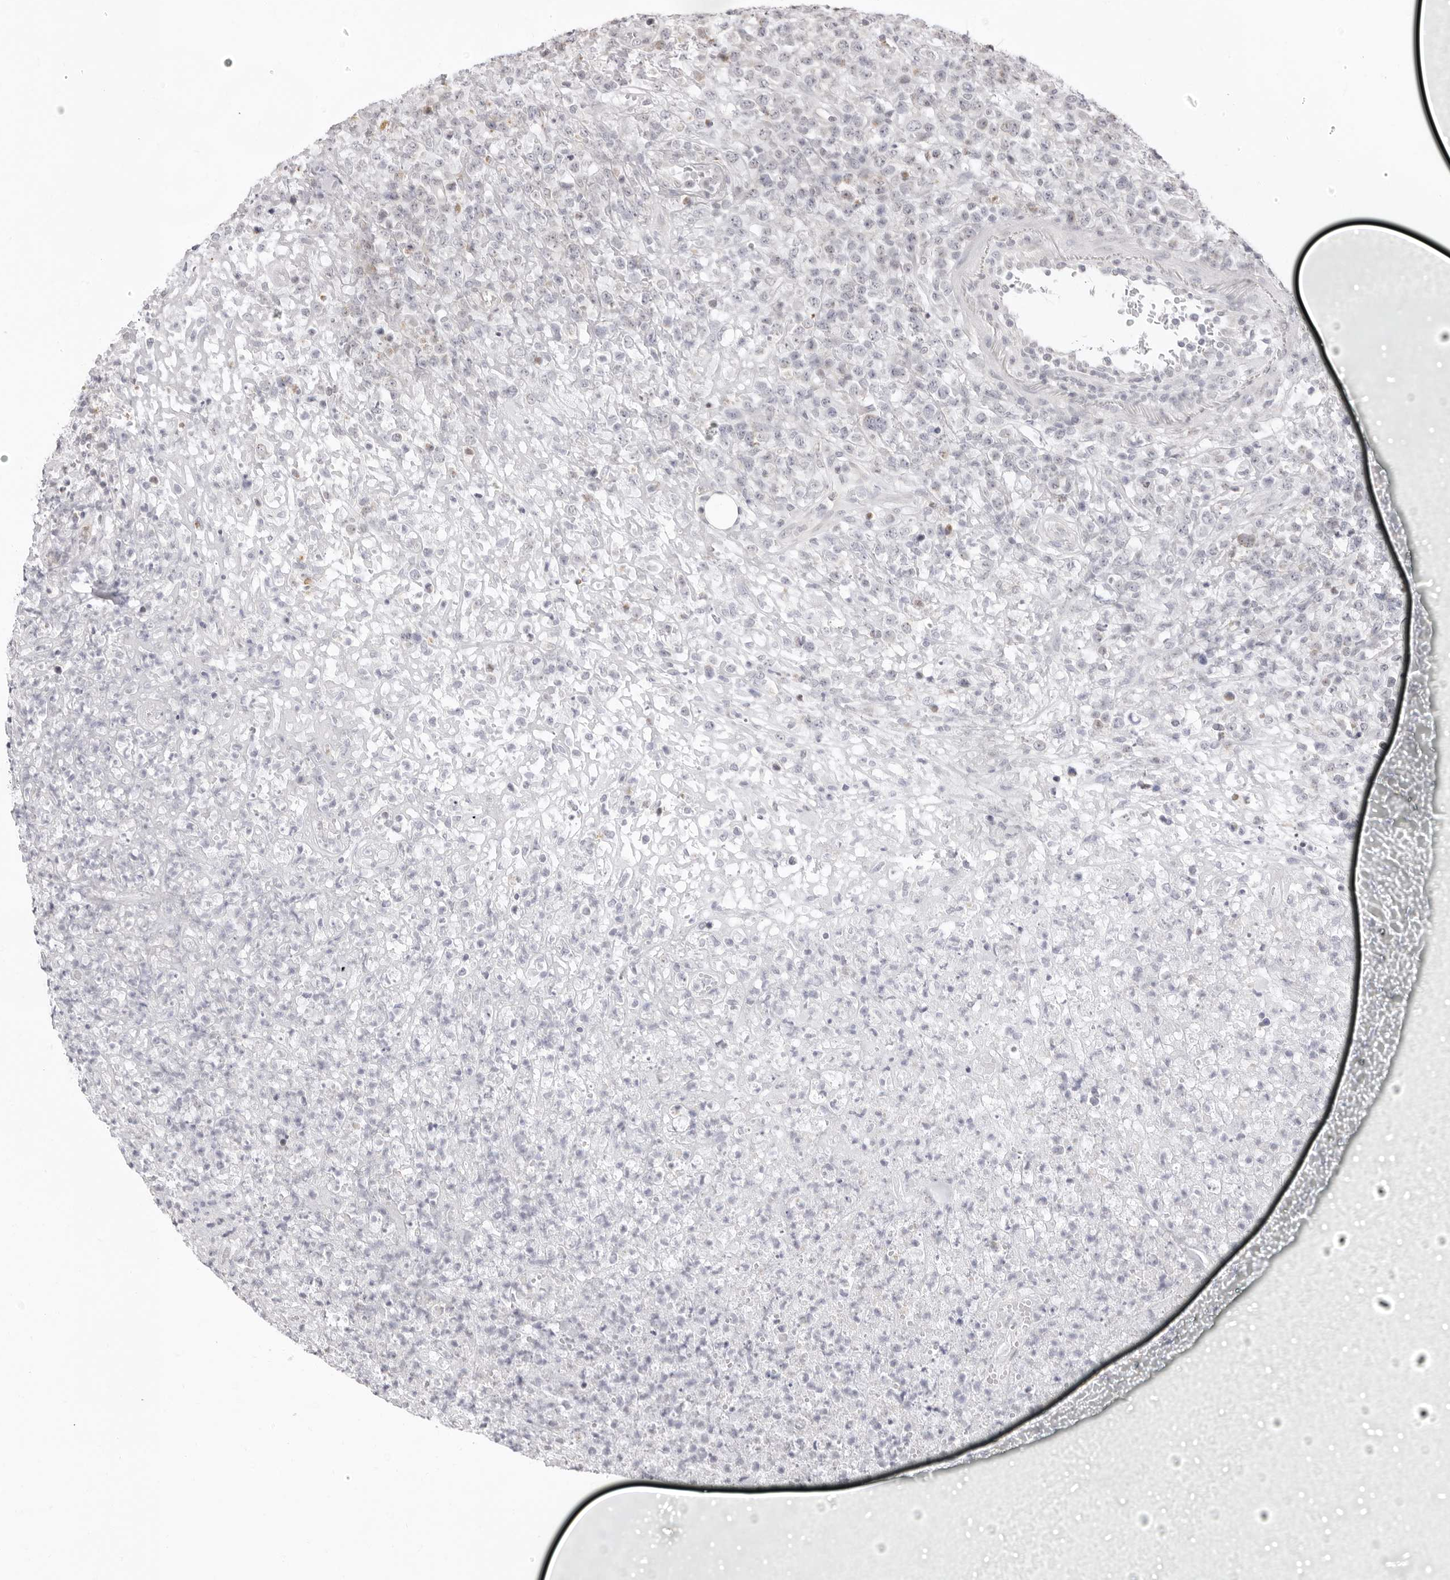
{"staining": {"intensity": "negative", "quantity": "none", "location": "none"}, "tissue": "lymphoma", "cell_type": "Tumor cells", "image_type": "cancer", "snomed": [{"axis": "morphology", "description": "Malignant lymphoma, non-Hodgkin's type, High grade"}, {"axis": "topography", "description": "Colon"}], "caption": "High magnification brightfield microscopy of lymphoma stained with DAB (brown) and counterstained with hematoxylin (blue): tumor cells show no significant staining. (Brightfield microscopy of DAB immunohistochemistry at high magnification).", "gene": "FDPS", "patient": {"sex": "female", "age": 53}}